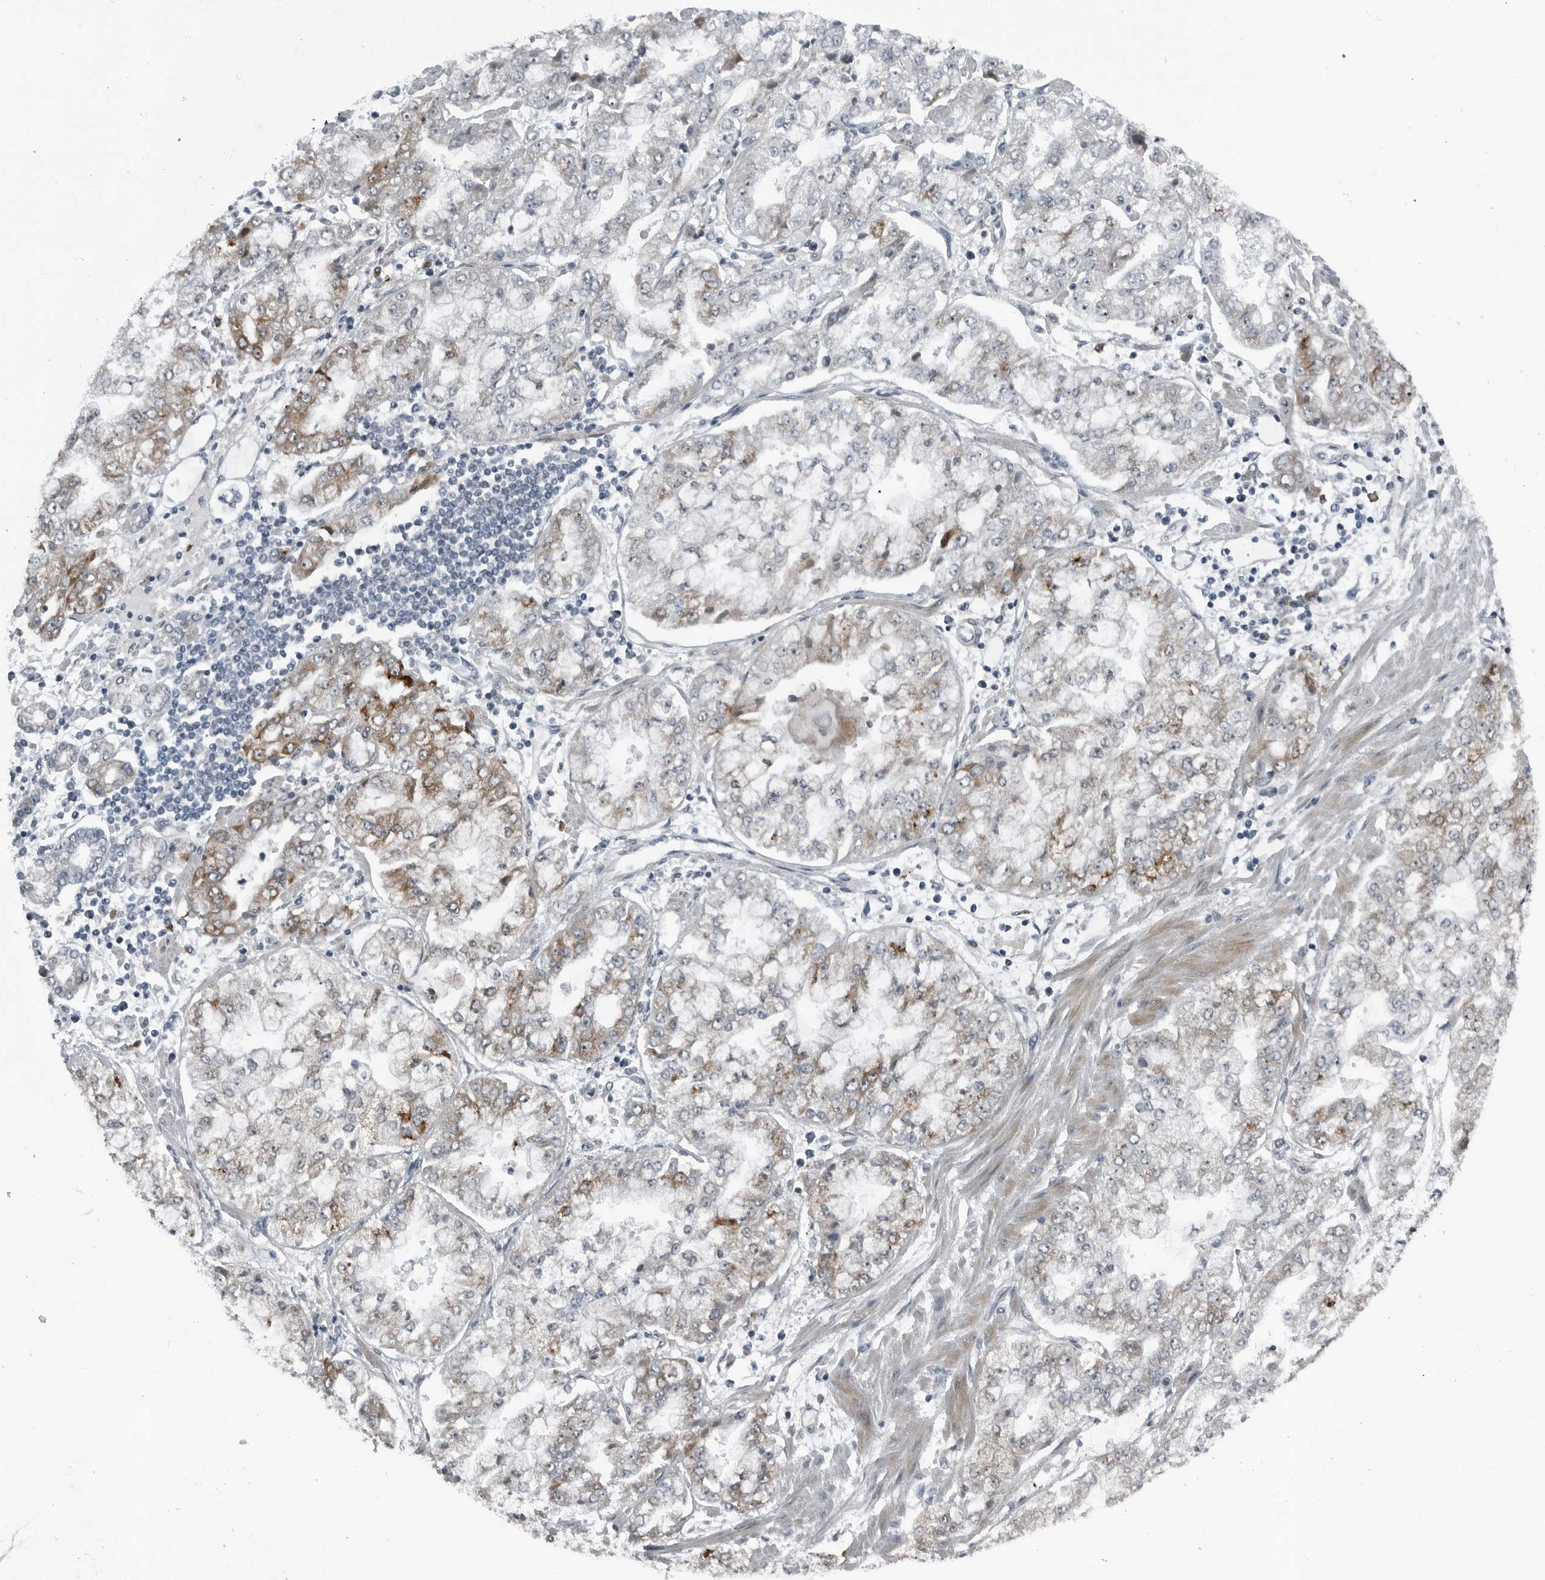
{"staining": {"intensity": "weak", "quantity": "25%-75%", "location": "cytoplasmic/membranous"}, "tissue": "stomach cancer", "cell_type": "Tumor cells", "image_type": "cancer", "snomed": [{"axis": "morphology", "description": "Adenocarcinoma, NOS"}, {"axis": "topography", "description": "Stomach"}], "caption": "Human stomach cancer (adenocarcinoma) stained for a protein (brown) exhibits weak cytoplasmic/membranous positive staining in about 25%-75% of tumor cells.", "gene": "DNAAF11", "patient": {"sex": "male", "age": 76}}